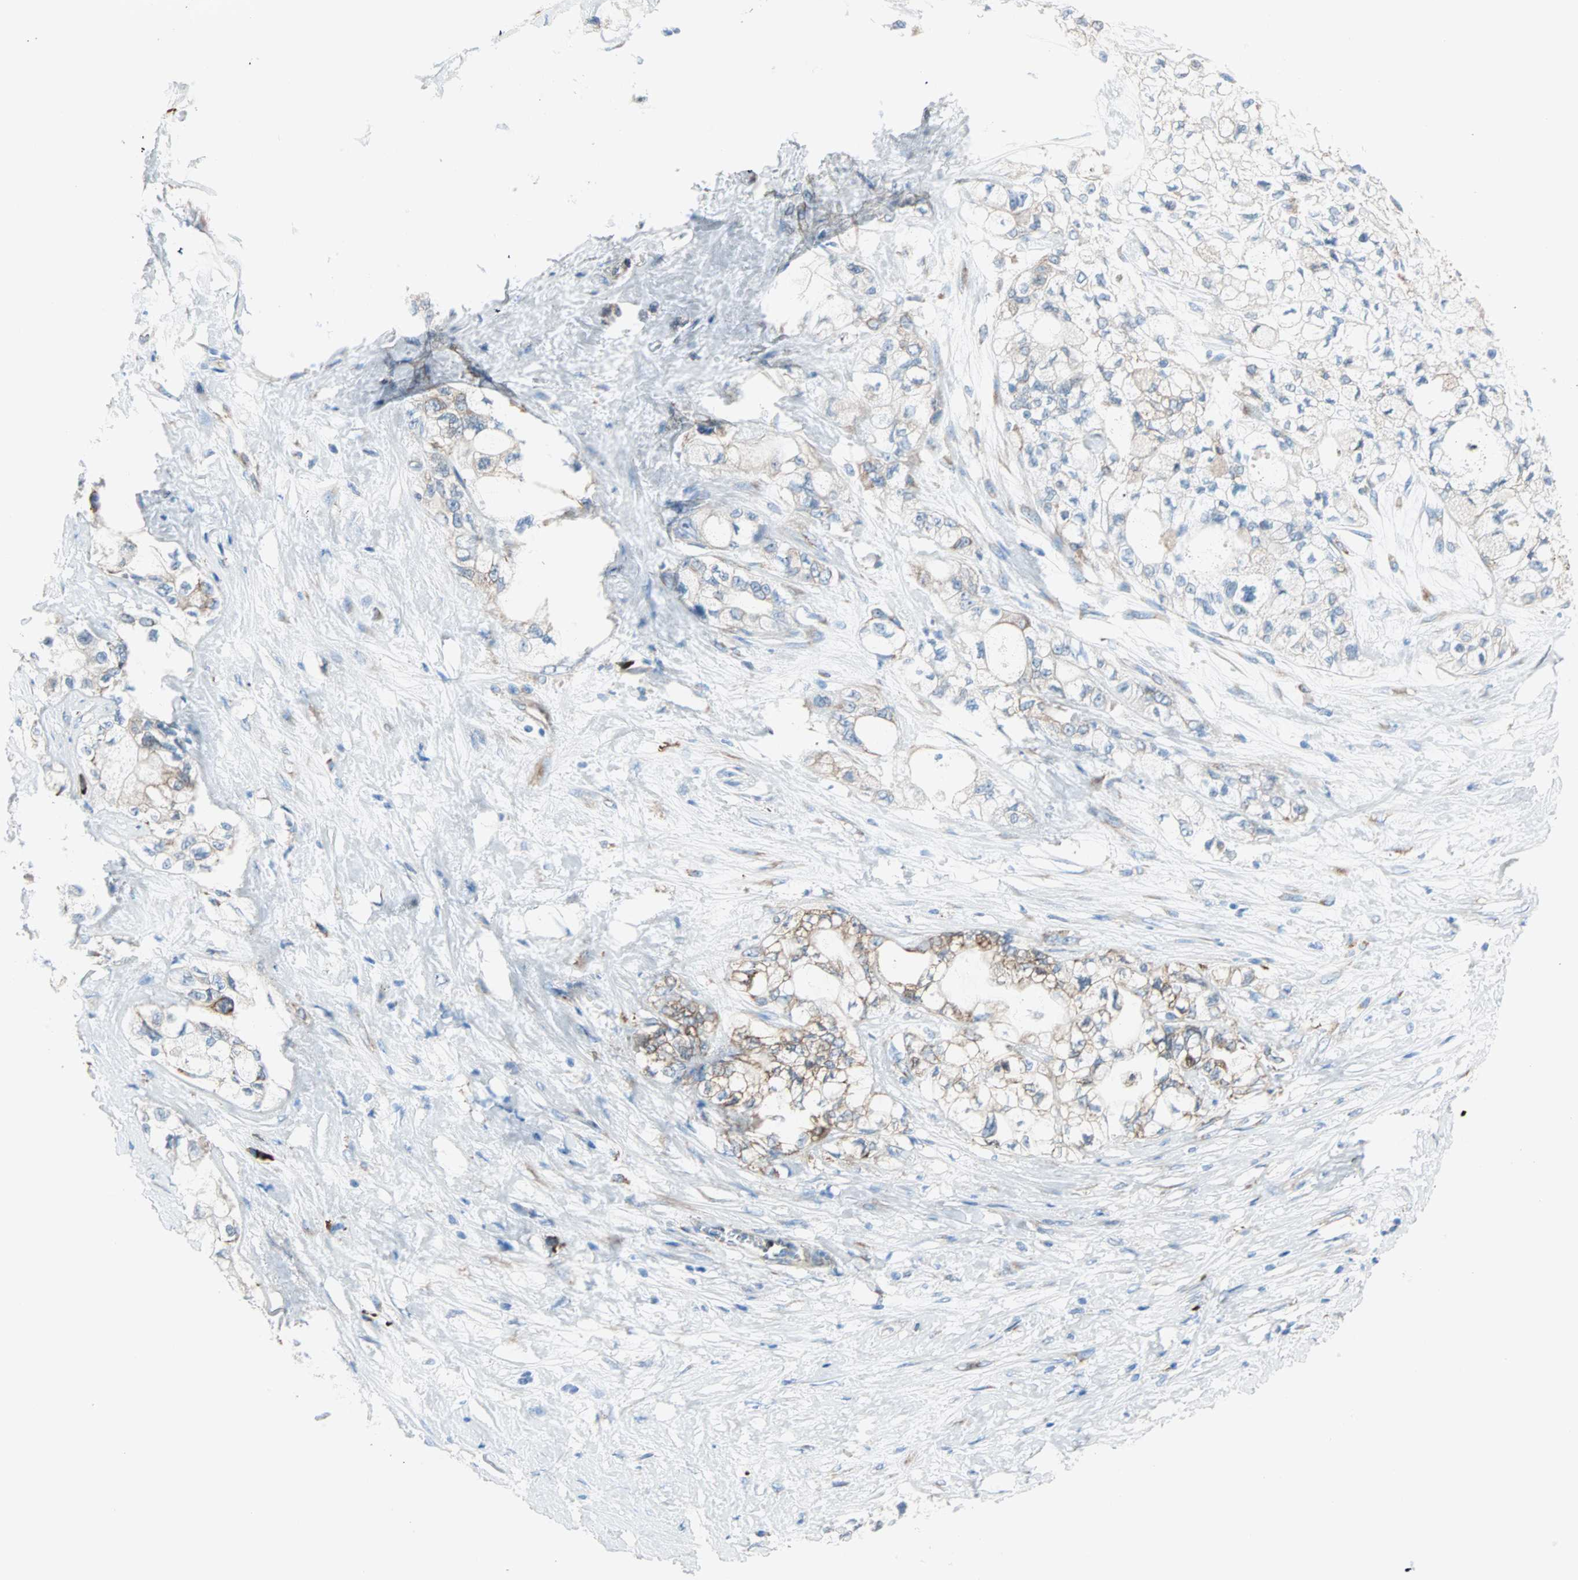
{"staining": {"intensity": "weak", "quantity": "25%-75%", "location": "cytoplasmic/membranous"}, "tissue": "pancreatic cancer", "cell_type": "Tumor cells", "image_type": "cancer", "snomed": [{"axis": "morphology", "description": "Adenocarcinoma, NOS"}, {"axis": "topography", "description": "Pancreas"}], "caption": "Immunohistochemical staining of human pancreatic cancer (adenocarcinoma) shows weak cytoplasmic/membranous protein staining in about 25%-75% of tumor cells. Ihc stains the protein in brown and the nuclei are stained blue.", "gene": "PLCXD1", "patient": {"sex": "male", "age": 70}}